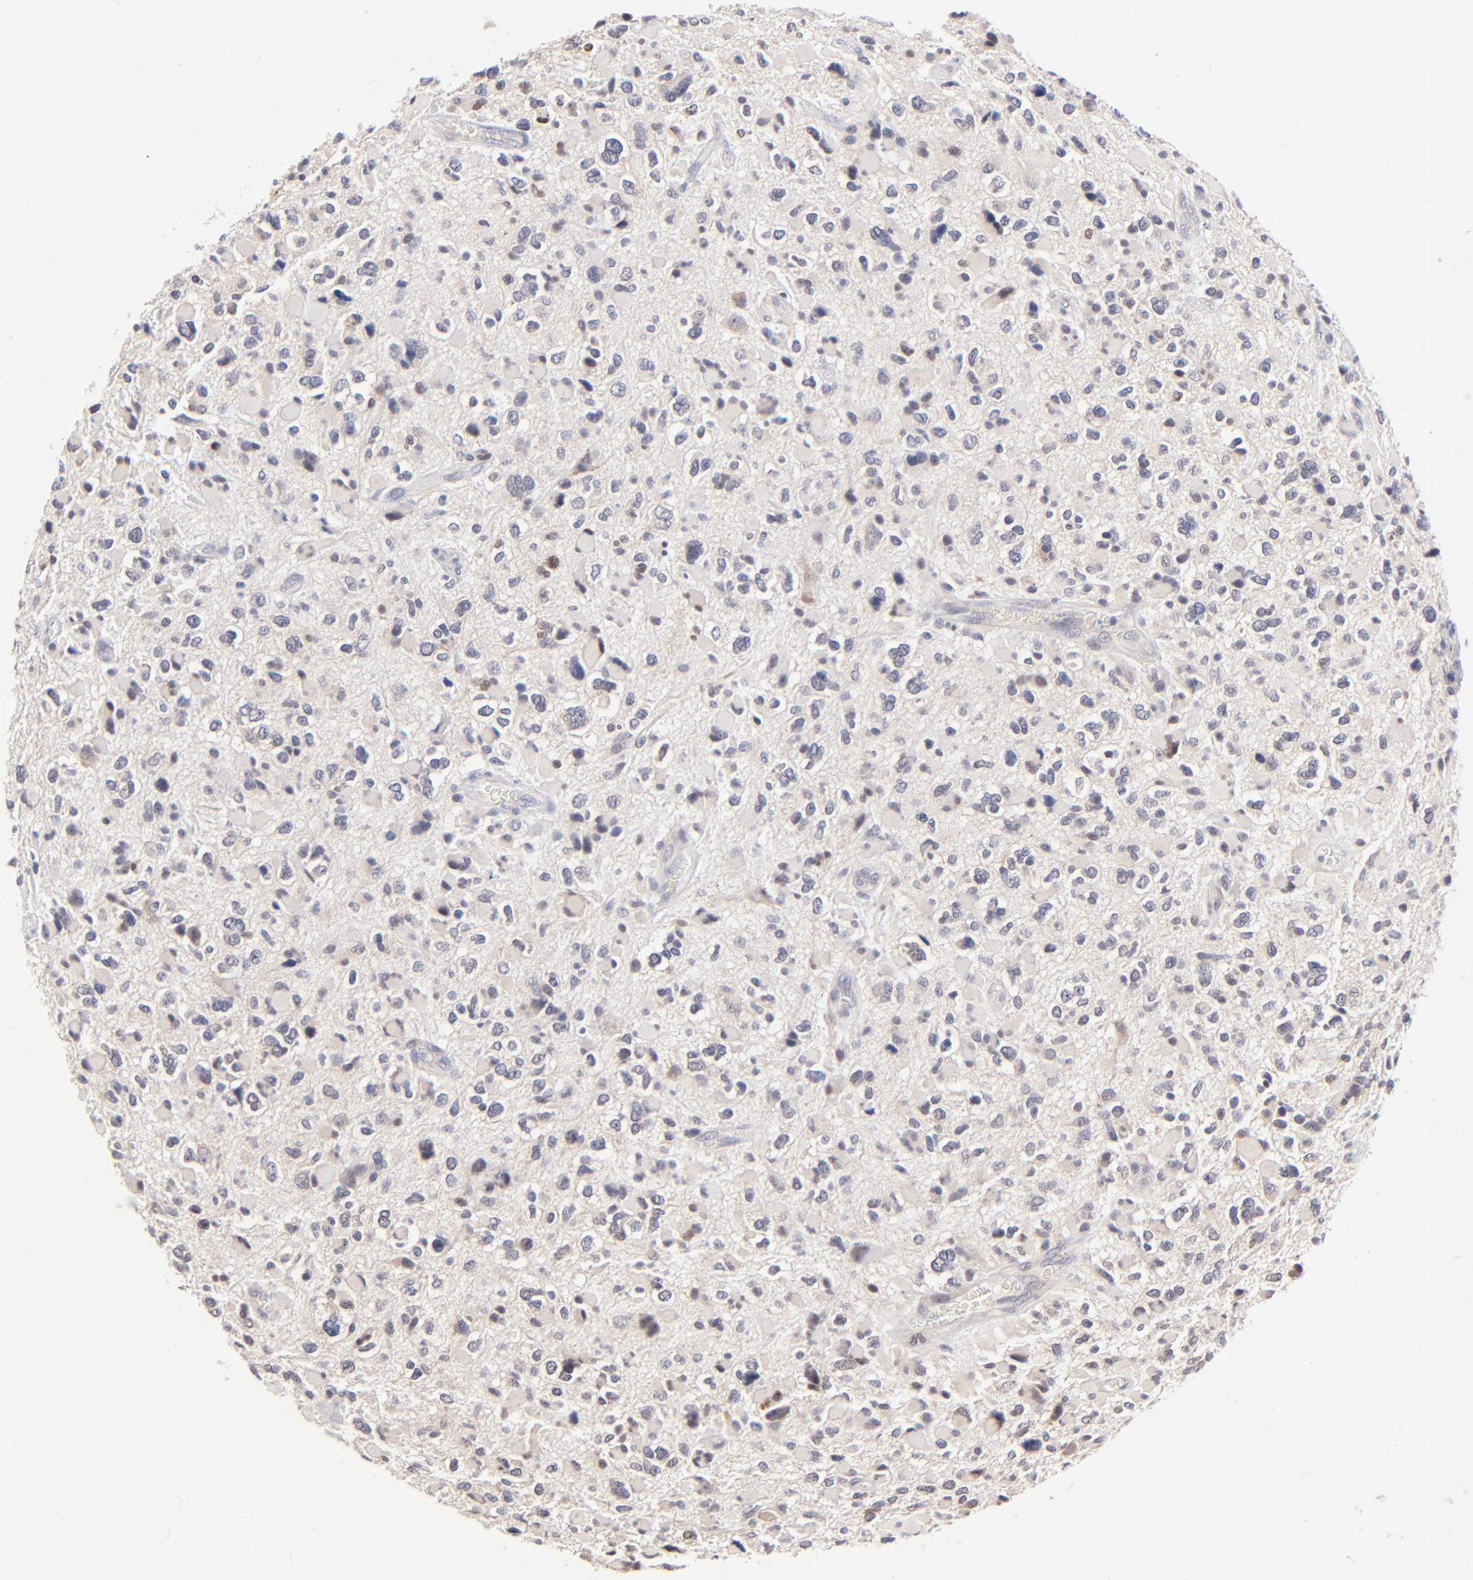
{"staining": {"intensity": "negative", "quantity": "none", "location": "none"}, "tissue": "glioma", "cell_type": "Tumor cells", "image_type": "cancer", "snomed": [{"axis": "morphology", "description": "Glioma, malignant, High grade"}, {"axis": "topography", "description": "Brain"}], "caption": "Immunohistochemistry of high-grade glioma (malignant) exhibits no positivity in tumor cells.", "gene": "FBXO8", "patient": {"sex": "female", "age": 37}}